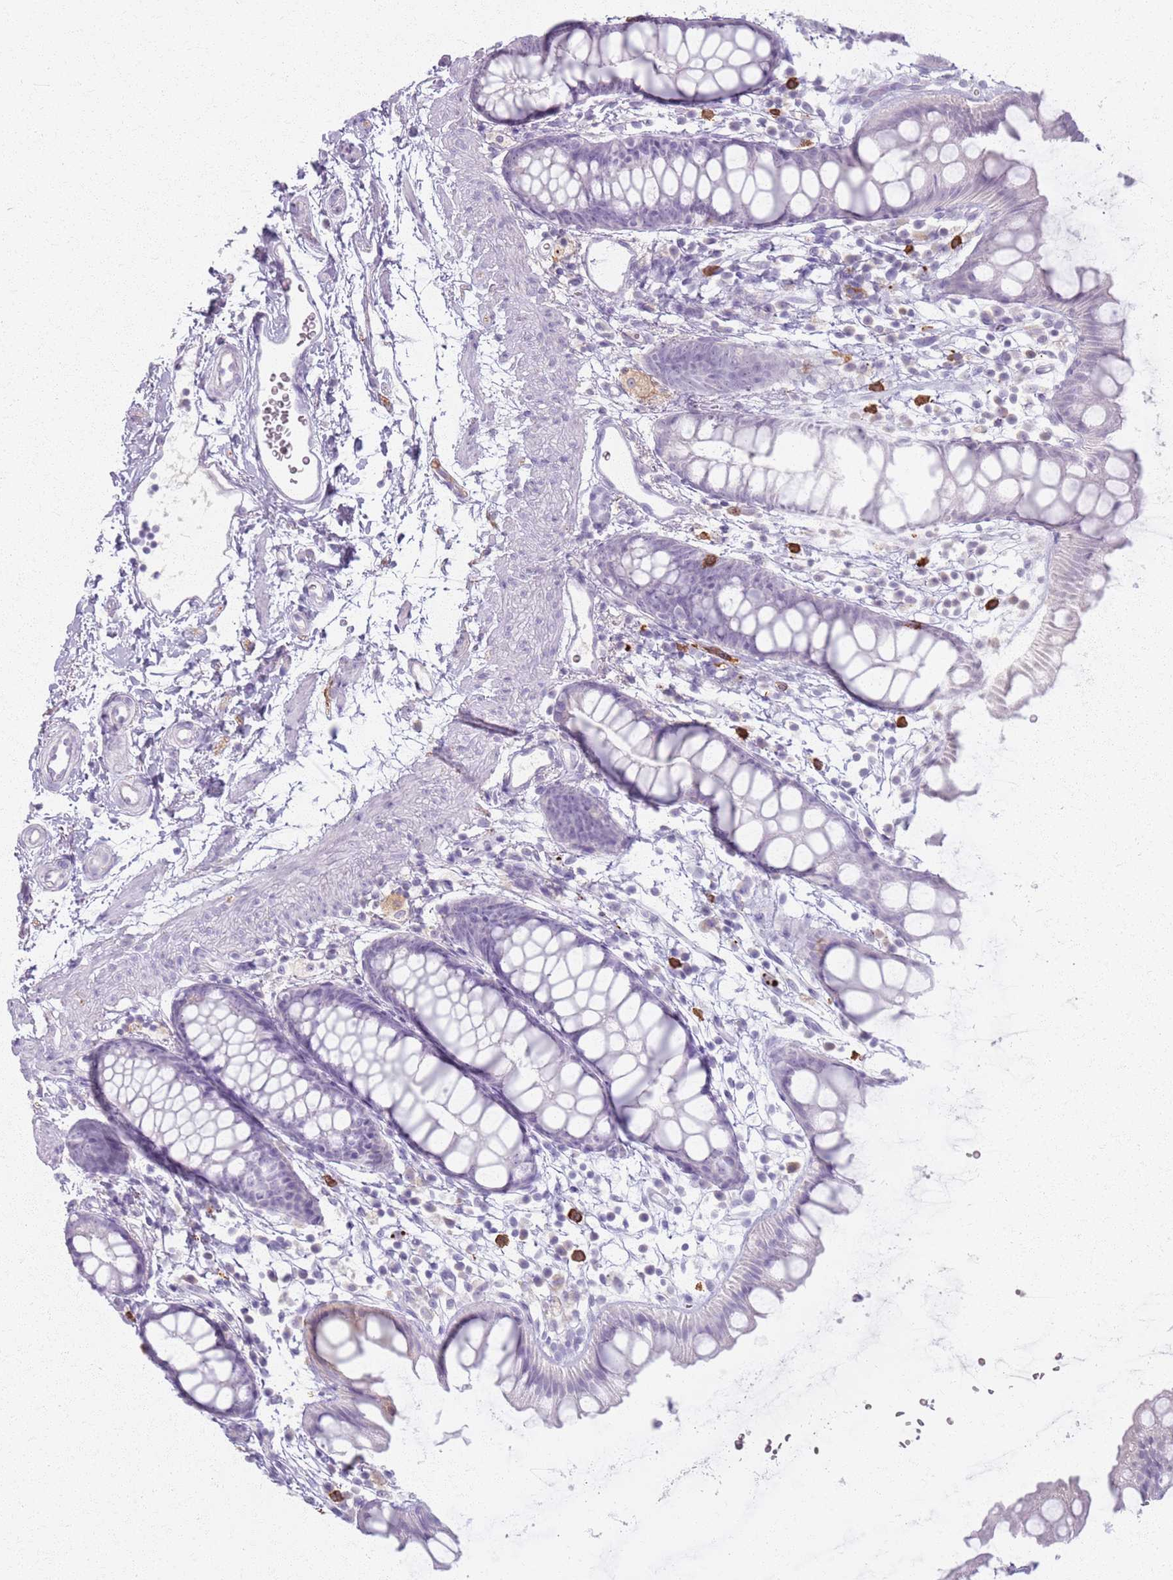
{"staining": {"intensity": "negative", "quantity": "none", "location": "none"}, "tissue": "rectum", "cell_type": "Glandular cells", "image_type": "normal", "snomed": [{"axis": "morphology", "description": "Normal tissue, NOS"}, {"axis": "topography", "description": "Rectum"}], "caption": "DAB (3,3'-diaminobenzidine) immunohistochemical staining of unremarkable human rectum reveals no significant expression in glandular cells. (Brightfield microscopy of DAB immunohistochemistry (IHC) at high magnification).", "gene": "GDPGP1", "patient": {"sex": "female", "age": 65}}